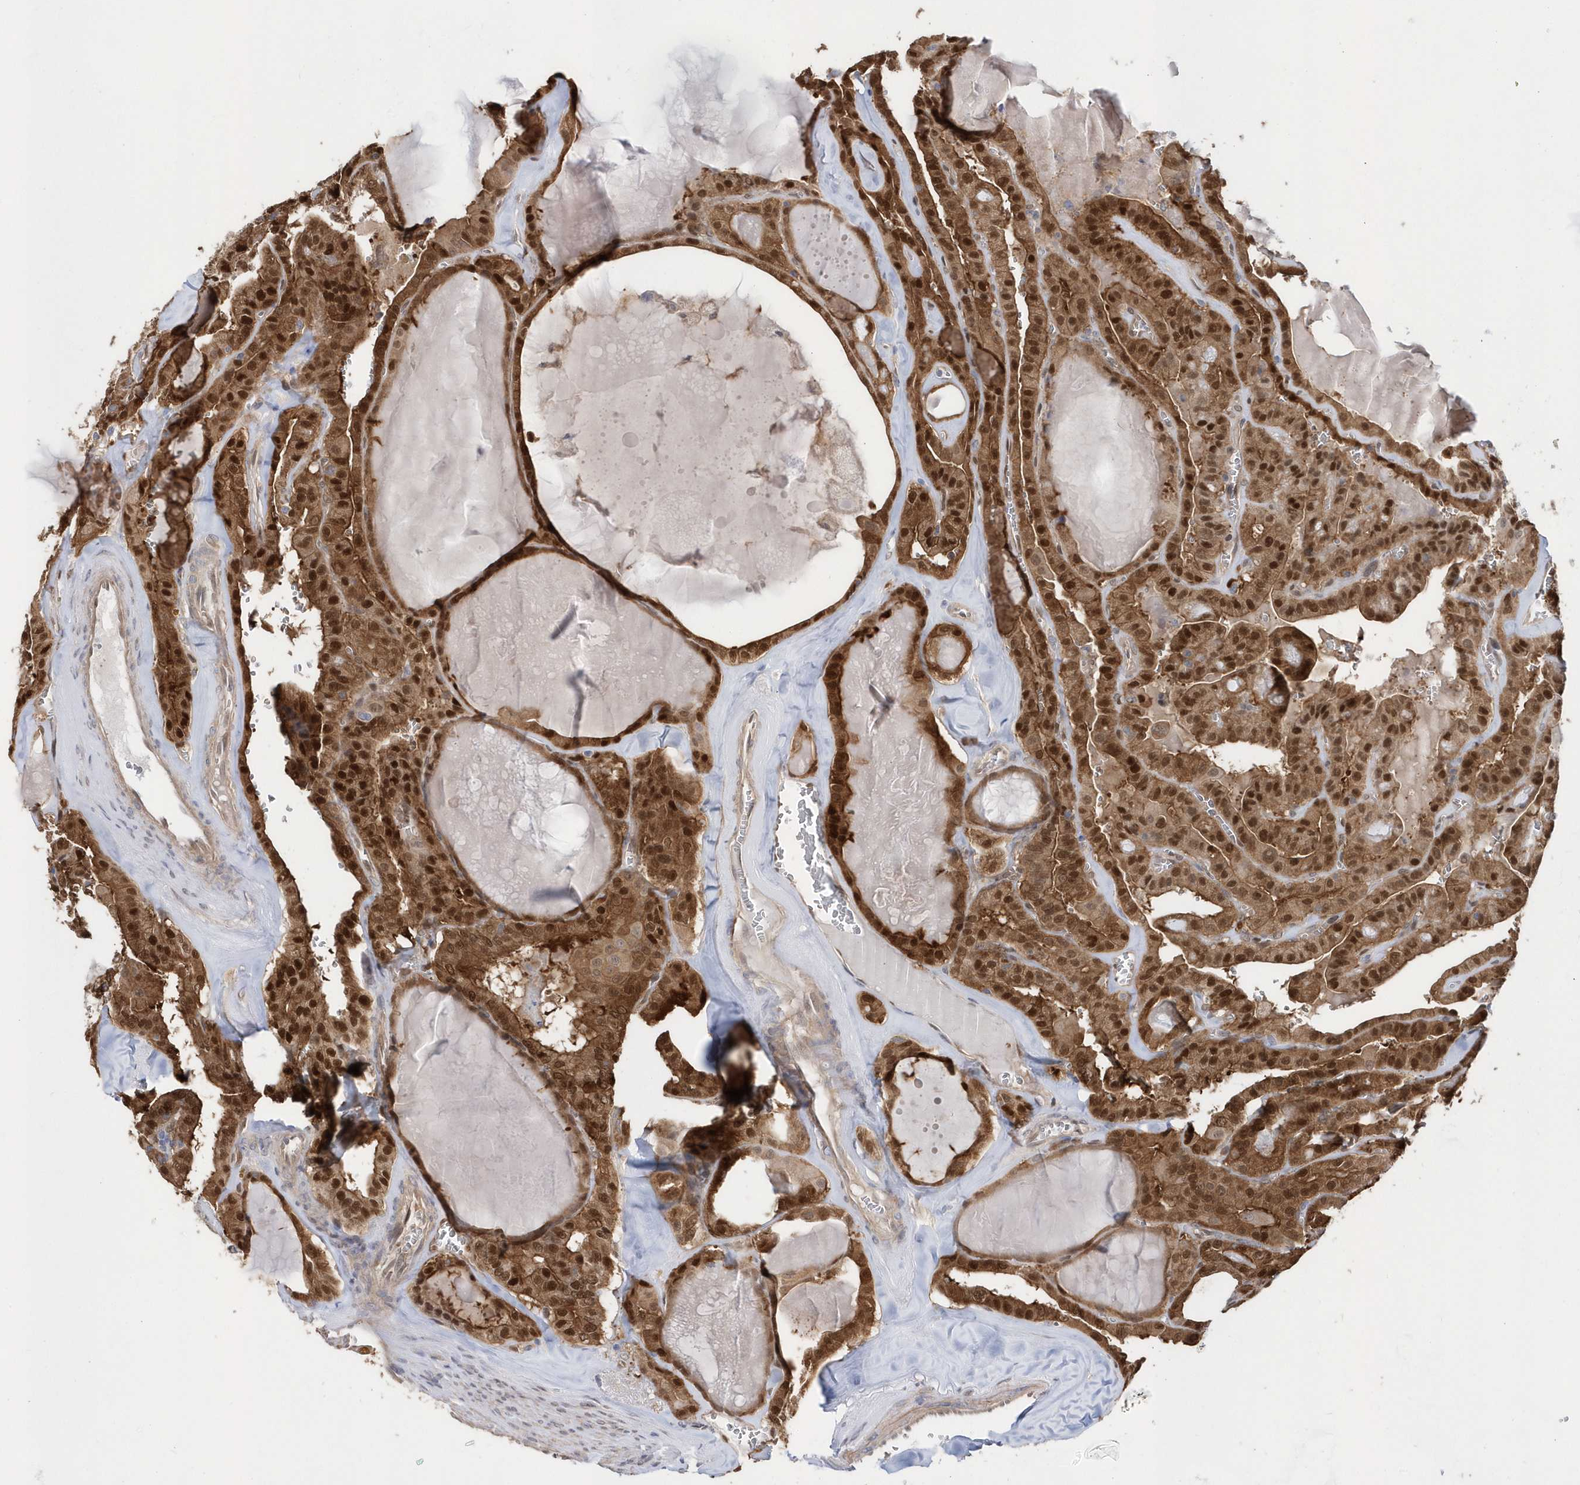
{"staining": {"intensity": "strong", "quantity": ">75%", "location": "cytoplasmic/membranous,nuclear"}, "tissue": "thyroid cancer", "cell_type": "Tumor cells", "image_type": "cancer", "snomed": [{"axis": "morphology", "description": "Papillary adenocarcinoma, NOS"}, {"axis": "topography", "description": "Thyroid gland"}], "caption": "Immunohistochemical staining of human thyroid papillary adenocarcinoma shows high levels of strong cytoplasmic/membranous and nuclear protein positivity in about >75% of tumor cells. (DAB IHC with brightfield microscopy, high magnification).", "gene": "BDH2", "patient": {"sex": "male", "age": 52}}